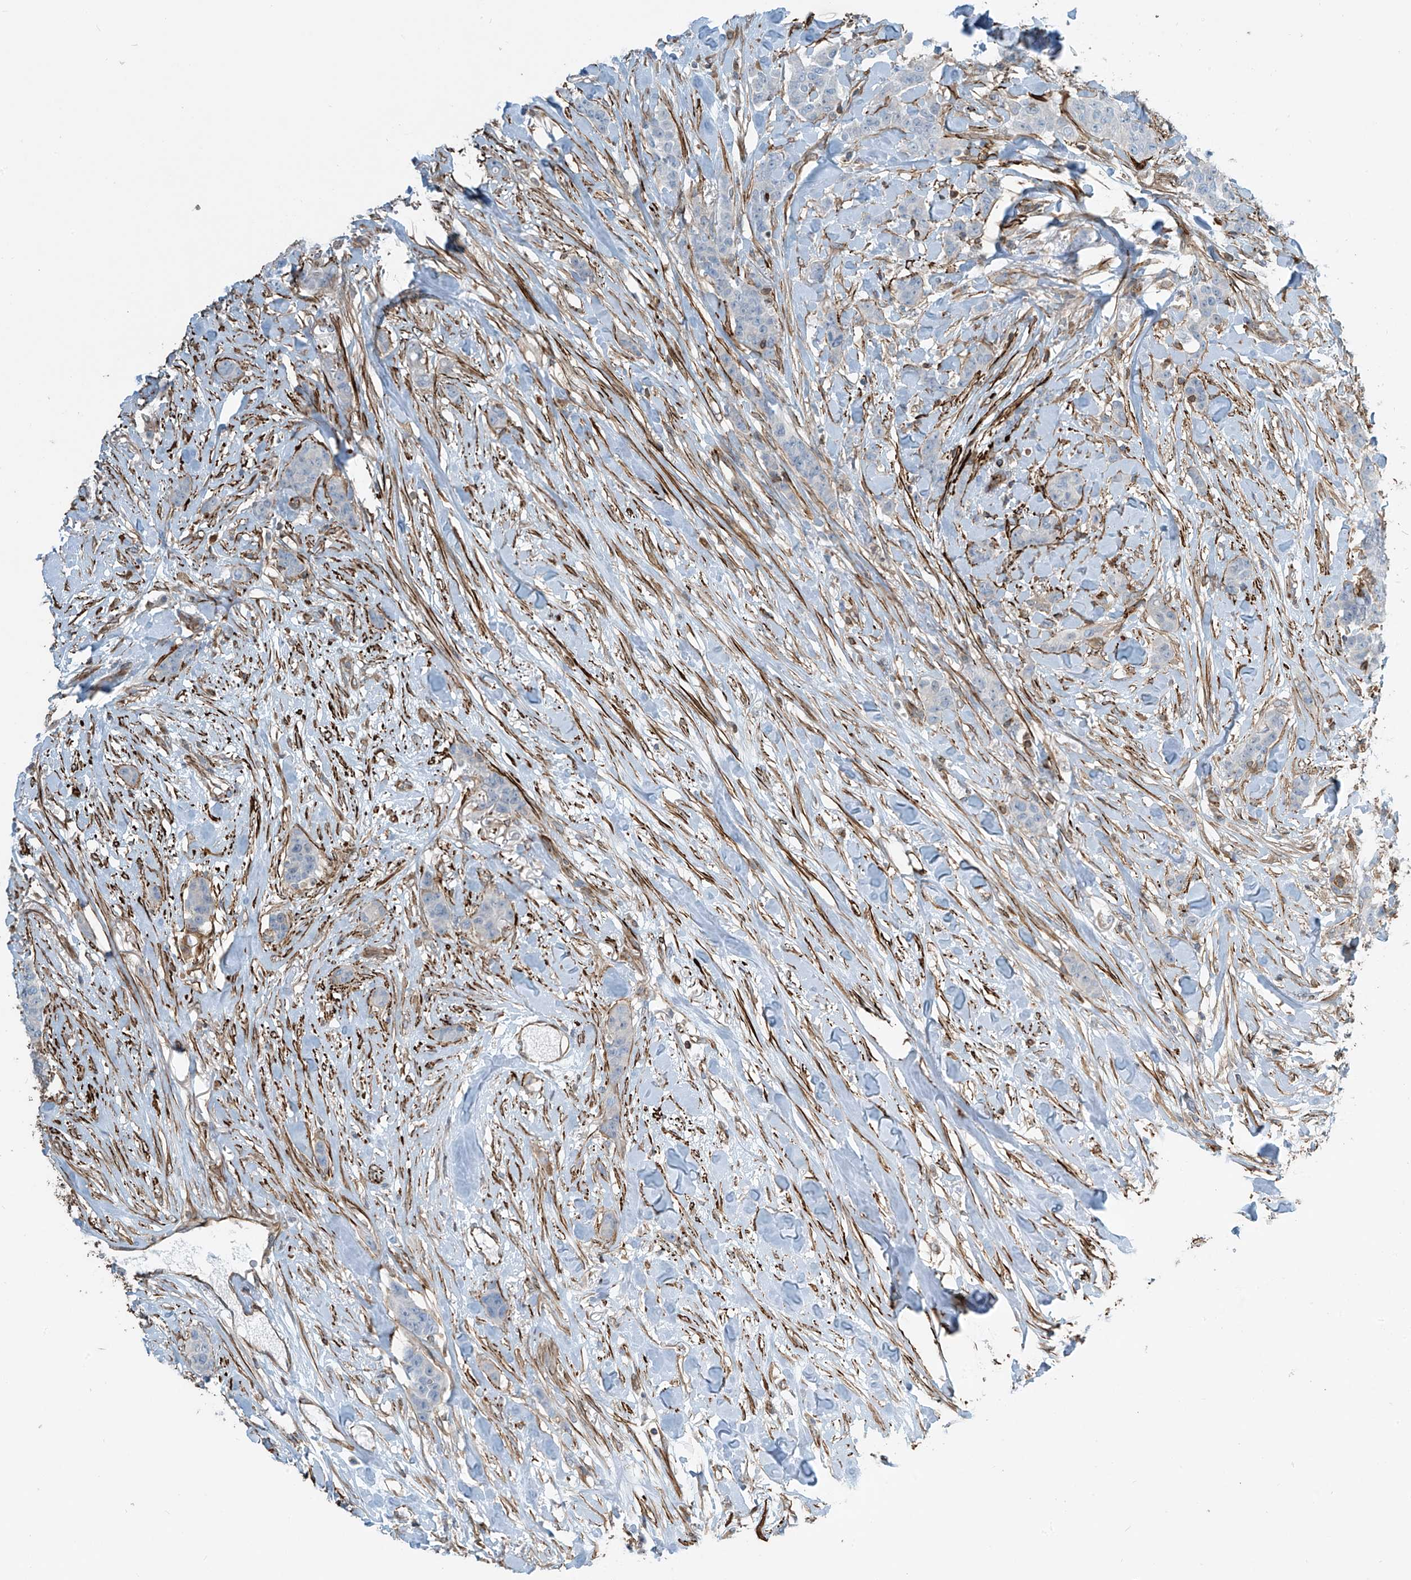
{"staining": {"intensity": "negative", "quantity": "none", "location": "none"}, "tissue": "breast cancer", "cell_type": "Tumor cells", "image_type": "cancer", "snomed": [{"axis": "morphology", "description": "Duct carcinoma"}, {"axis": "topography", "description": "Breast"}], "caption": "Immunohistochemistry photomicrograph of breast cancer (invasive ductal carcinoma) stained for a protein (brown), which reveals no expression in tumor cells.", "gene": "SH3BGRL3", "patient": {"sex": "female", "age": 40}}